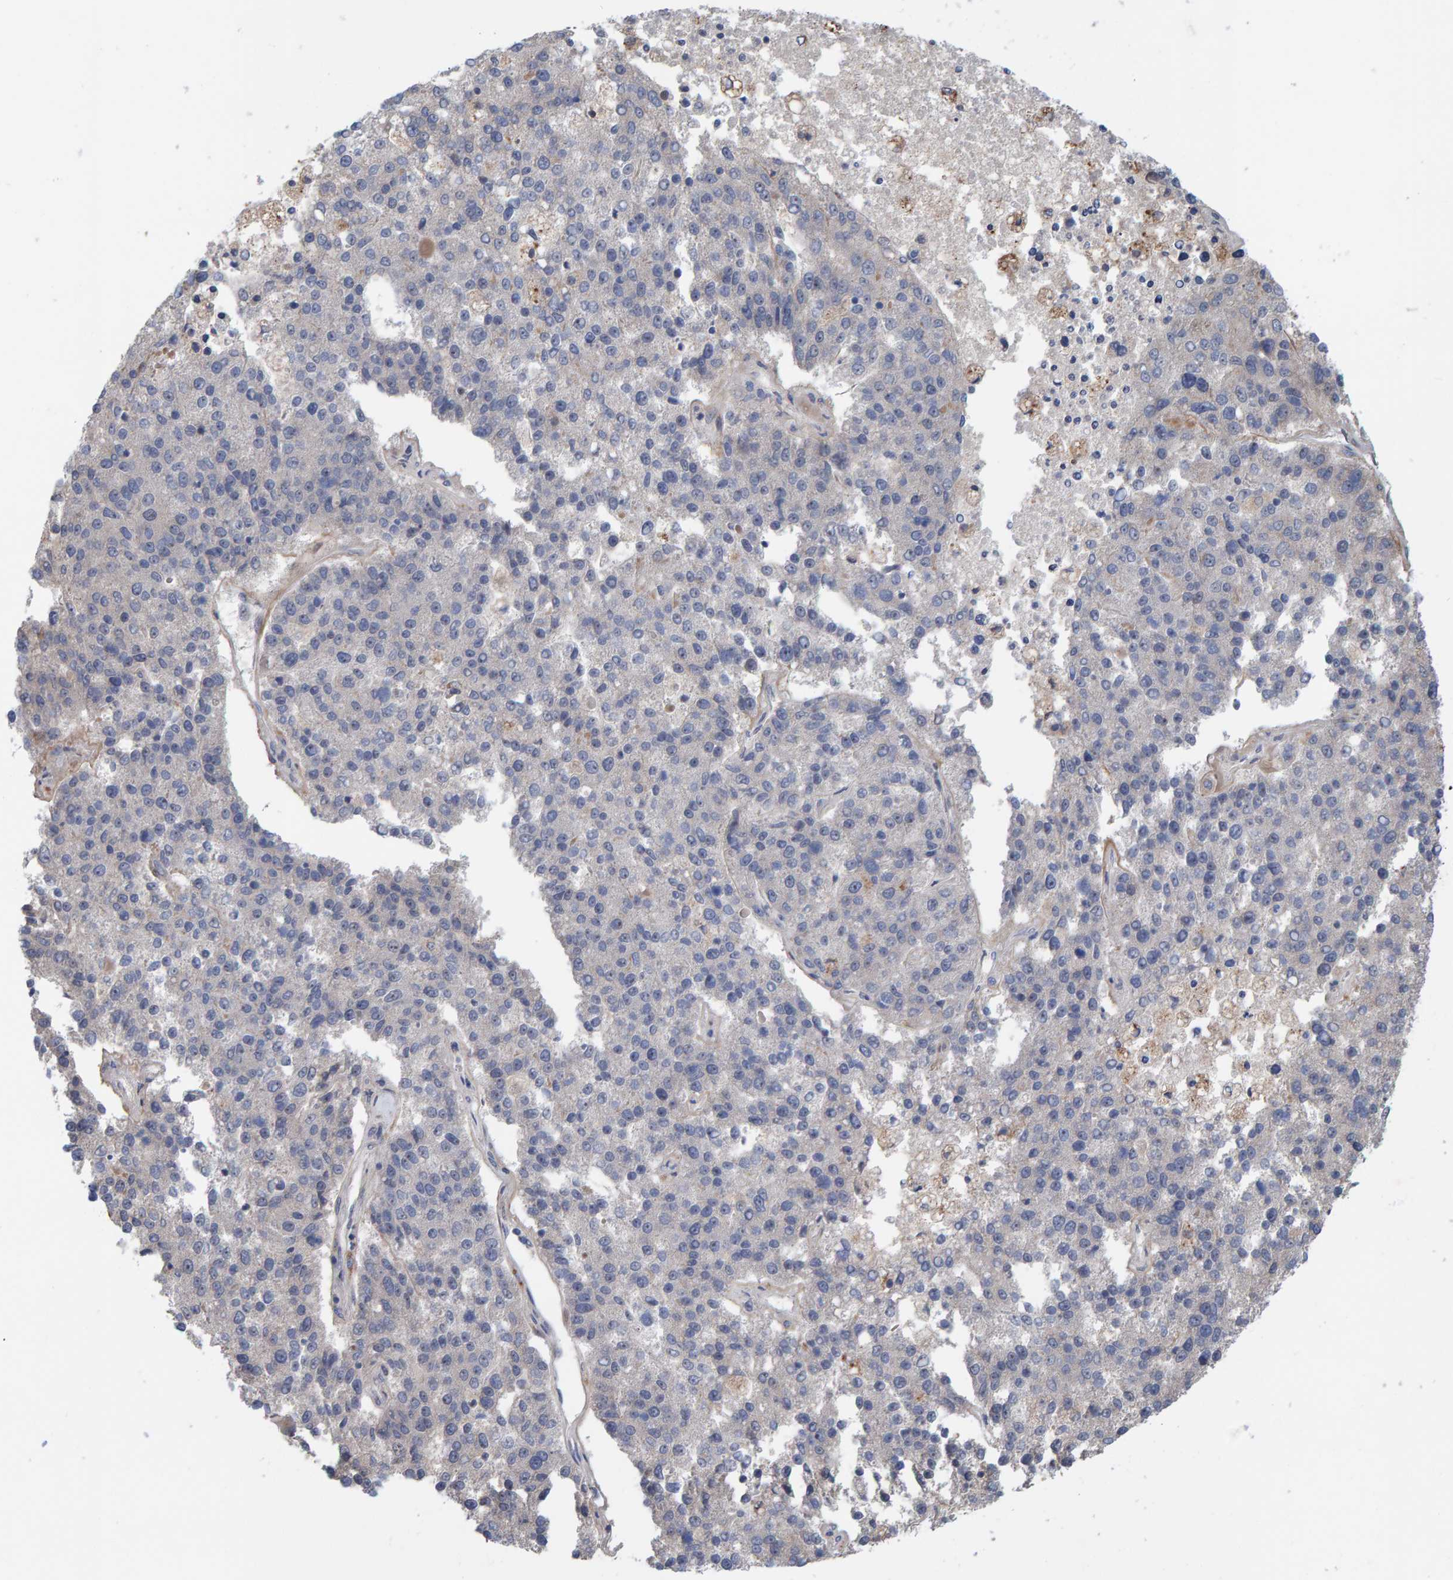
{"staining": {"intensity": "negative", "quantity": "none", "location": "none"}, "tissue": "pancreatic cancer", "cell_type": "Tumor cells", "image_type": "cancer", "snomed": [{"axis": "morphology", "description": "Adenocarcinoma, NOS"}, {"axis": "topography", "description": "Pancreas"}], "caption": "High power microscopy micrograph of an immunohistochemistry (IHC) micrograph of pancreatic cancer (adenocarcinoma), revealing no significant staining in tumor cells.", "gene": "MFSD6L", "patient": {"sex": "female", "age": 61}}